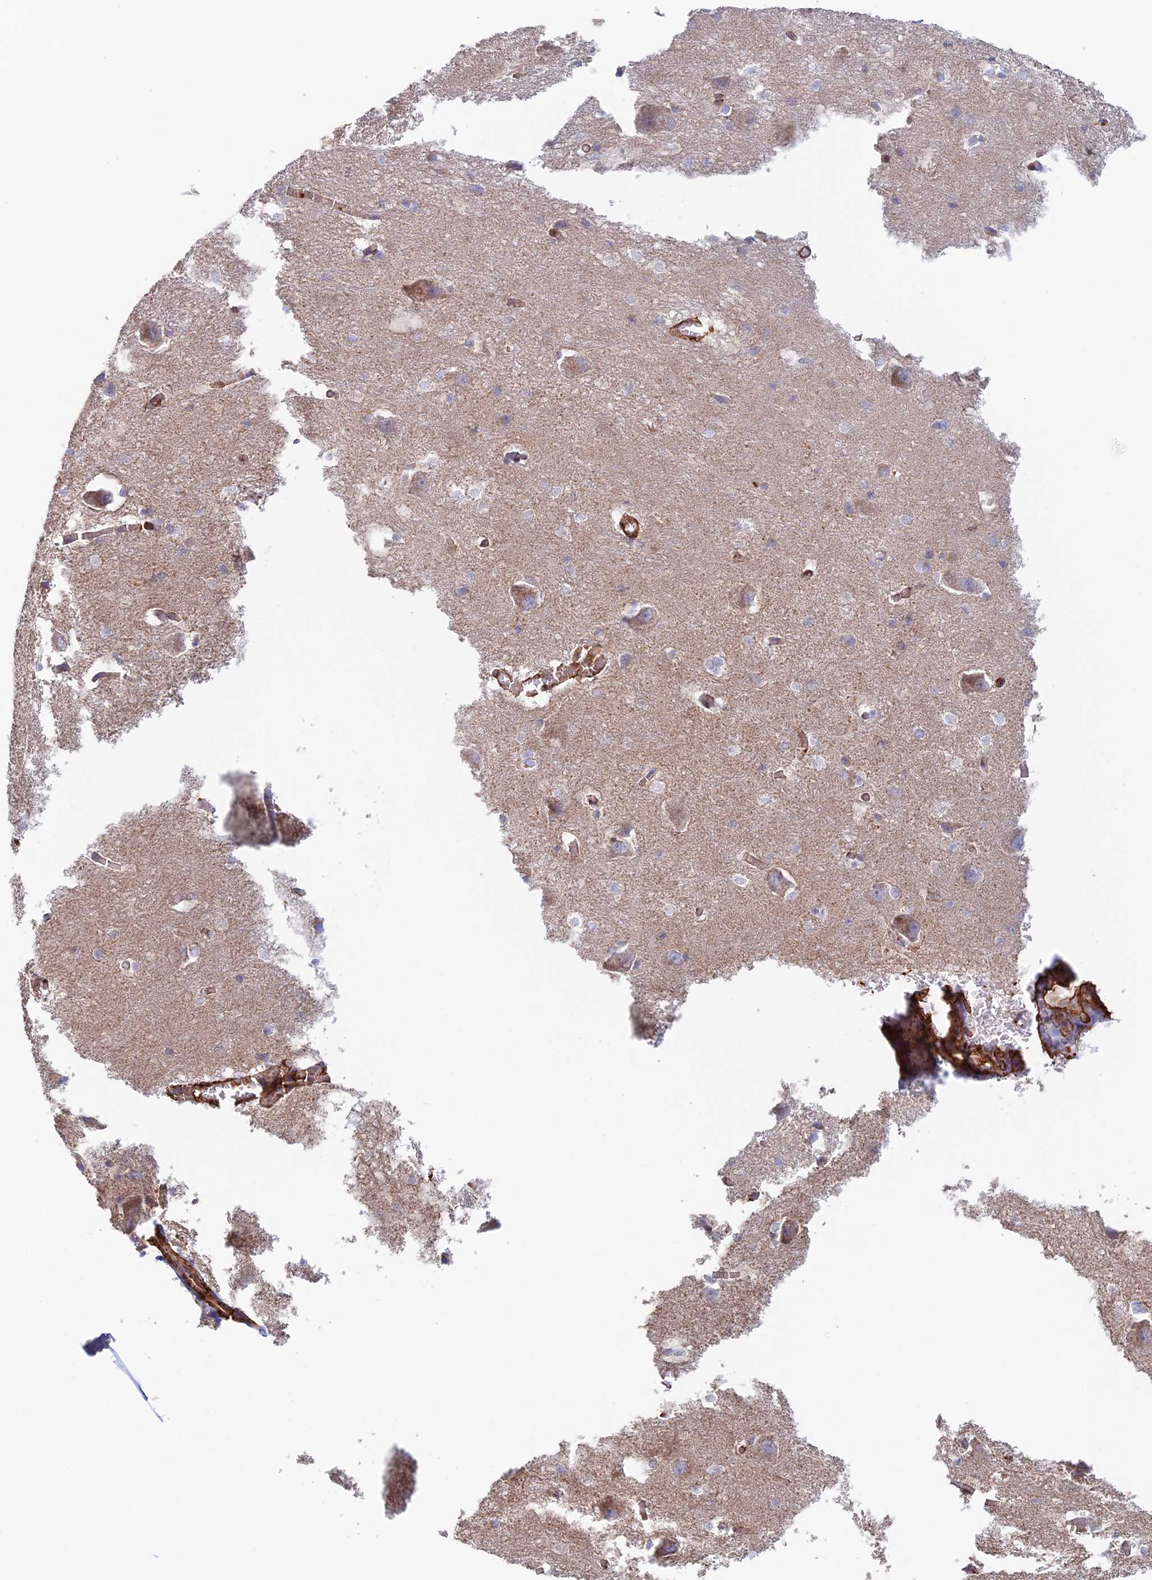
{"staining": {"intensity": "negative", "quantity": "none", "location": "none"}, "tissue": "caudate", "cell_type": "Glial cells", "image_type": "normal", "snomed": [{"axis": "morphology", "description": "Normal tissue, NOS"}, {"axis": "topography", "description": "Lateral ventricle wall"}], "caption": "There is no significant staining in glial cells of caudate. (Brightfield microscopy of DAB (3,3'-diaminobenzidine) immunohistochemistry at high magnification).", "gene": "PAK4", "patient": {"sex": "male", "age": 37}}